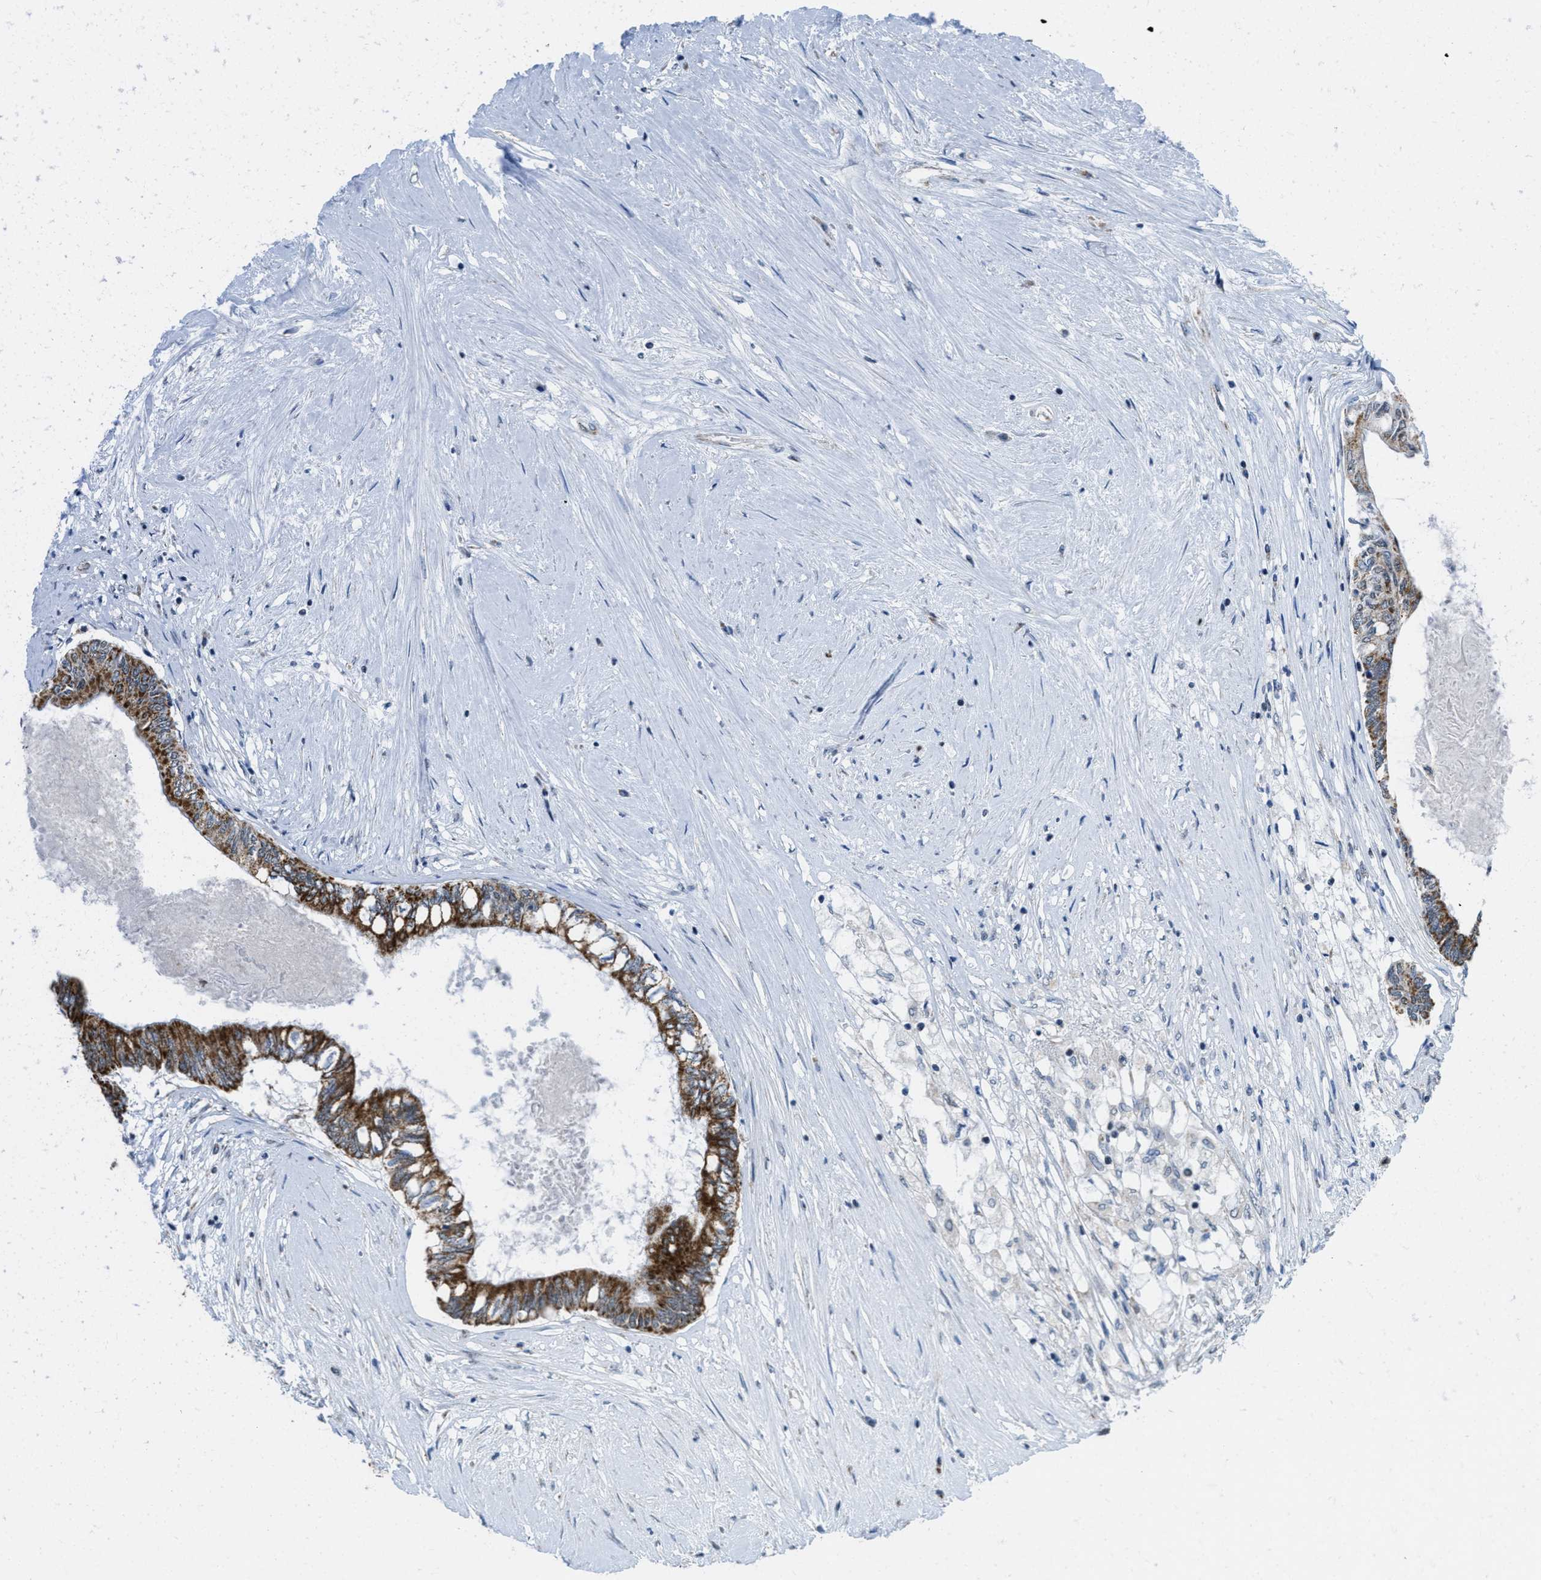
{"staining": {"intensity": "strong", "quantity": ">75%", "location": "cytoplasmic/membranous"}, "tissue": "colorectal cancer", "cell_type": "Tumor cells", "image_type": "cancer", "snomed": [{"axis": "morphology", "description": "Adenocarcinoma, NOS"}, {"axis": "topography", "description": "Rectum"}], "caption": "Approximately >75% of tumor cells in human colorectal cancer exhibit strong cytoplasmic/membranous protein expression as visualized by brown immunohistochemical staining.", "gene": "TOMM70", "patient": {"sex": "male", "age": 63}}